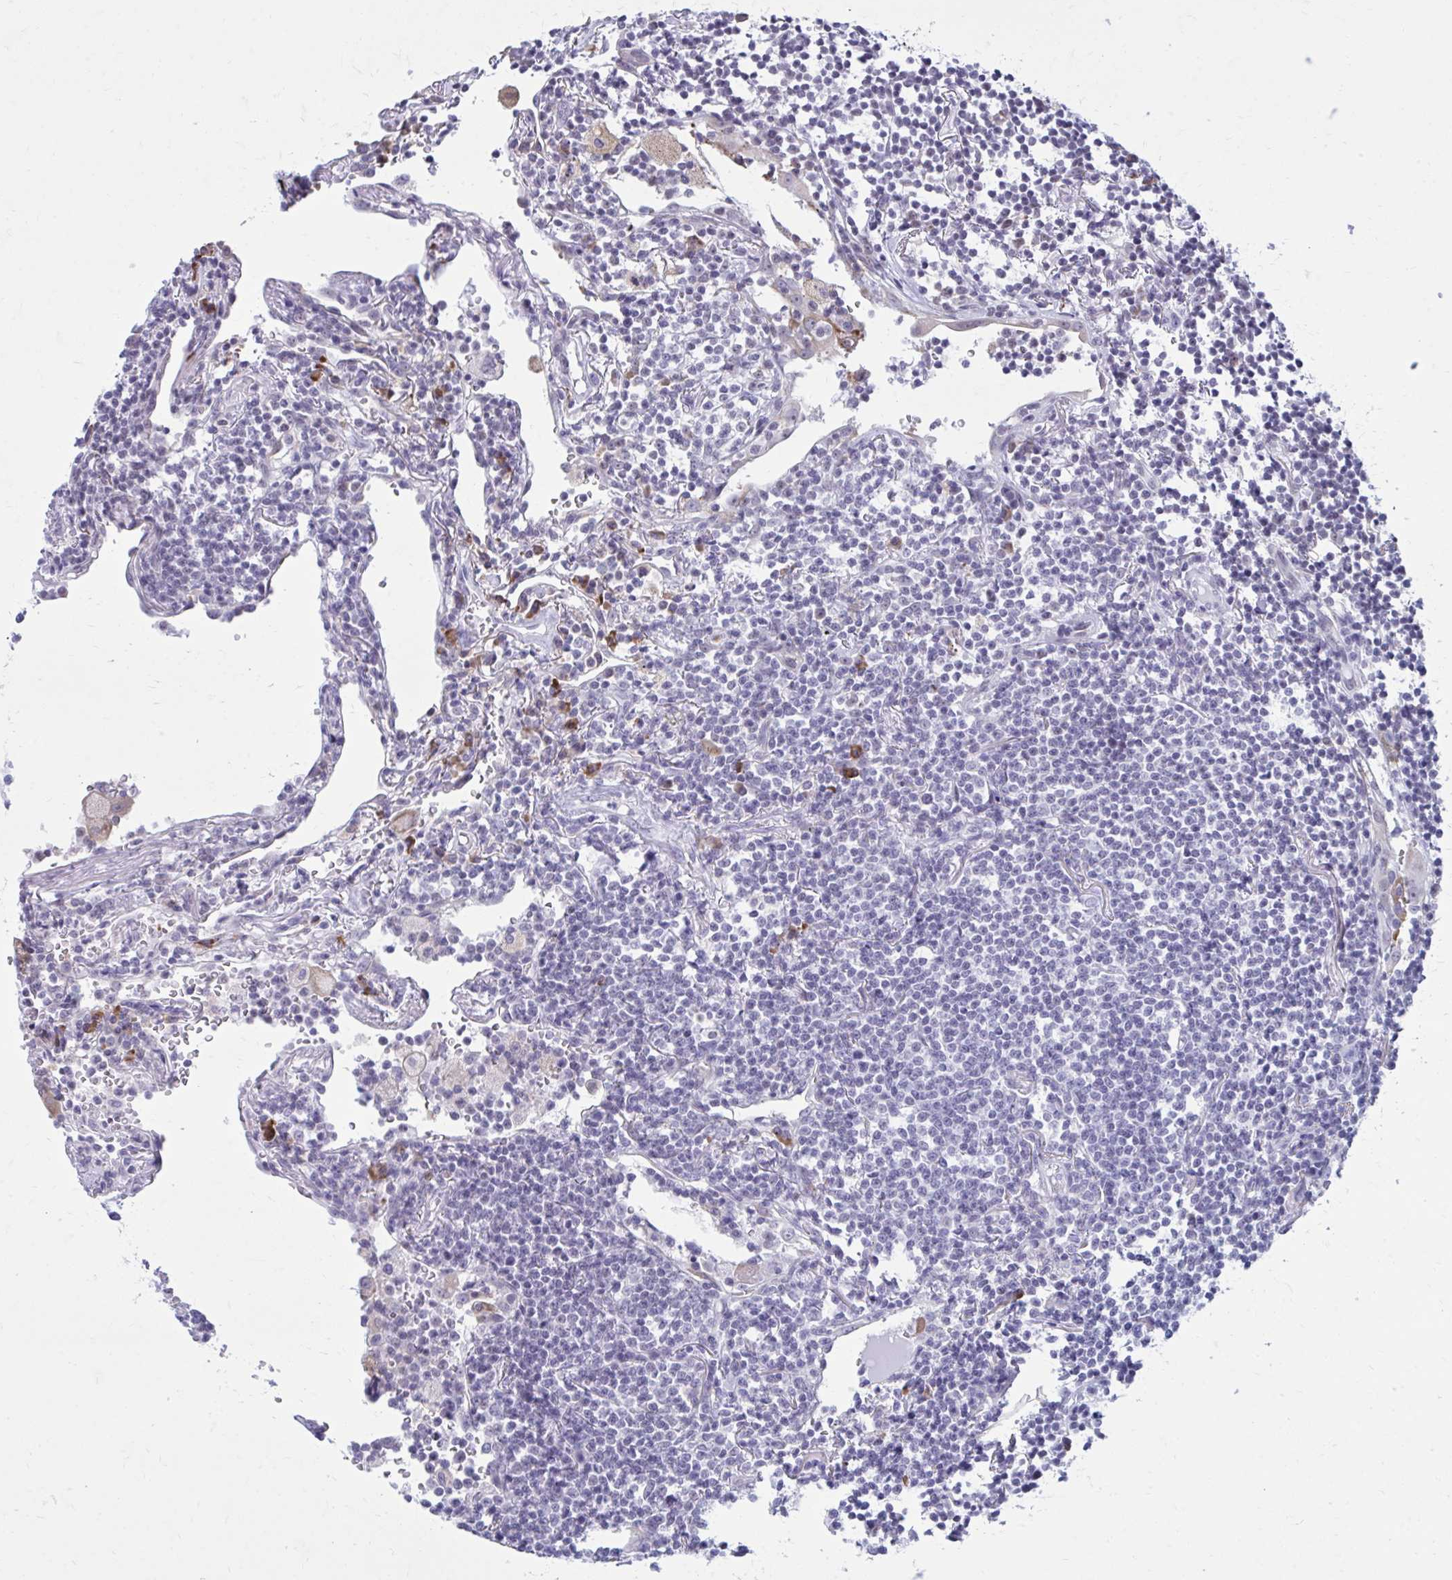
{"staining": {"intensity": "negative", "quantity": "none", "location": "none"}, "tissue": "lymphoma", "cell_type": "Tumor cells", "image_type": "cancer", "snomed": [{"axis": "morphology", "description": "Malignant lymphoma, non-Hodgkin's type, Low grade"}, {"axis": "topography", "description": "Lung"}], "caption": "DAB immunohistochemical staining of malignant lymphoma, non-Hodgkin's type (low-grade) displays no significant positivity in tumor cells.", "gene": "PROSER1", "patient": {"sex": "female", "age": 71}}